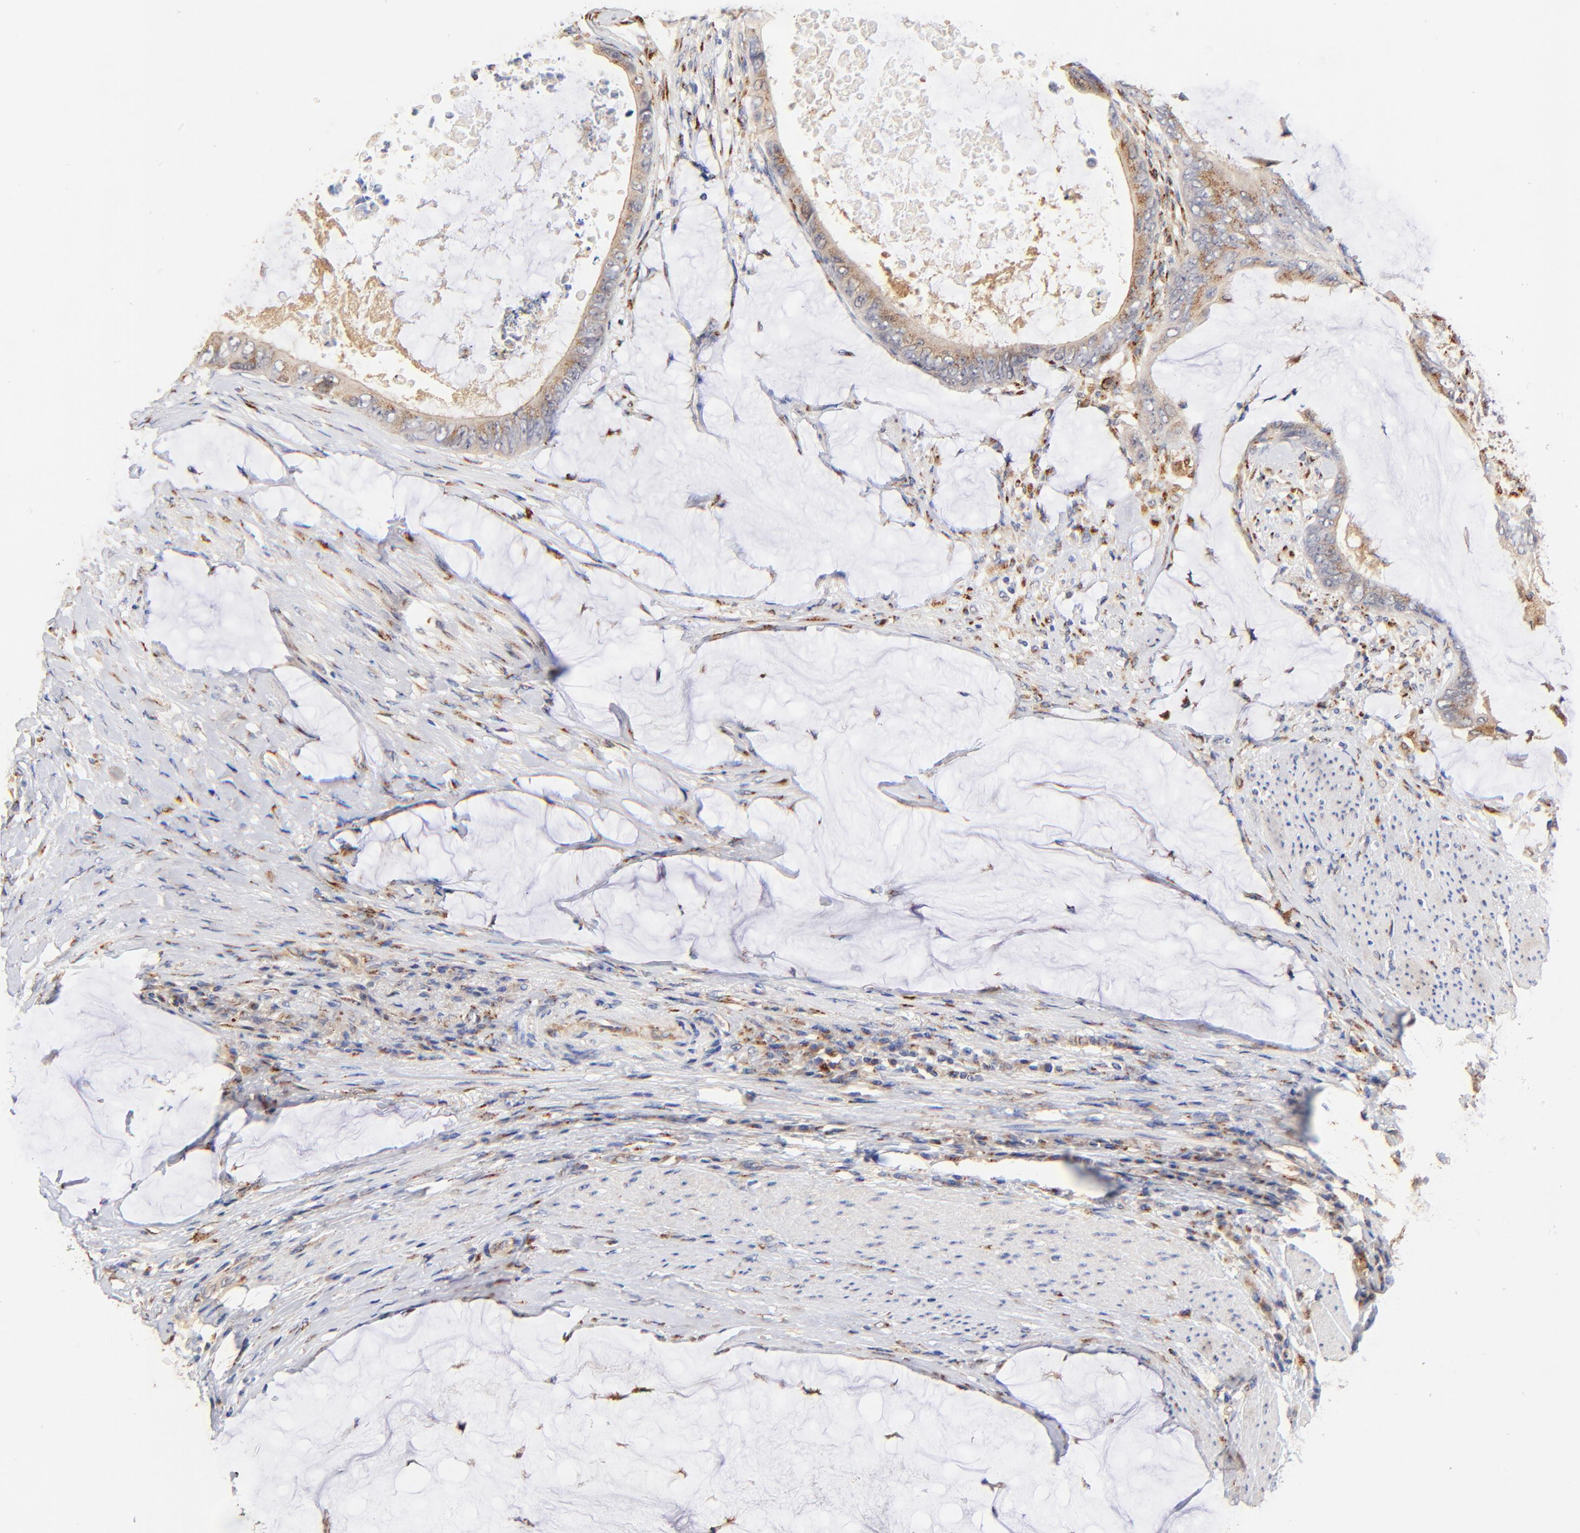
{"staining": {"intensity": "weak", "quantity": ">75%", "location": "cytoplasmic/membranous"}, "tissue": "colorectal cancer", "cell_type": "Tumor cells", "image_type": "cancer", "snomed": [{"axis": "morphology", "description": "Normal tissue, NOS"}, {"axis": "morphology", "description": "Adenocarcinoma, NOS"}, {"axis": "topography", "description": "Rectum"}, {"axis": "topography", "description": "Peripheral nerve tissue"}], "caption": "Immunohistochemistry staining of colorectal cancer, which demonstrates low levels of weak cytoplasmic/membranous positivity in approximately >75% of tumor cells indicating weak cytoplasmic/membranous protein expression. The staining was performed using DAB (3,3'-diaminobenzidine) (brown) for protein detection and nuclei were counterstained in hematoxylin (blue).", "gene": "FMNL3", "patient": {"sex": "female", "age": 77}}